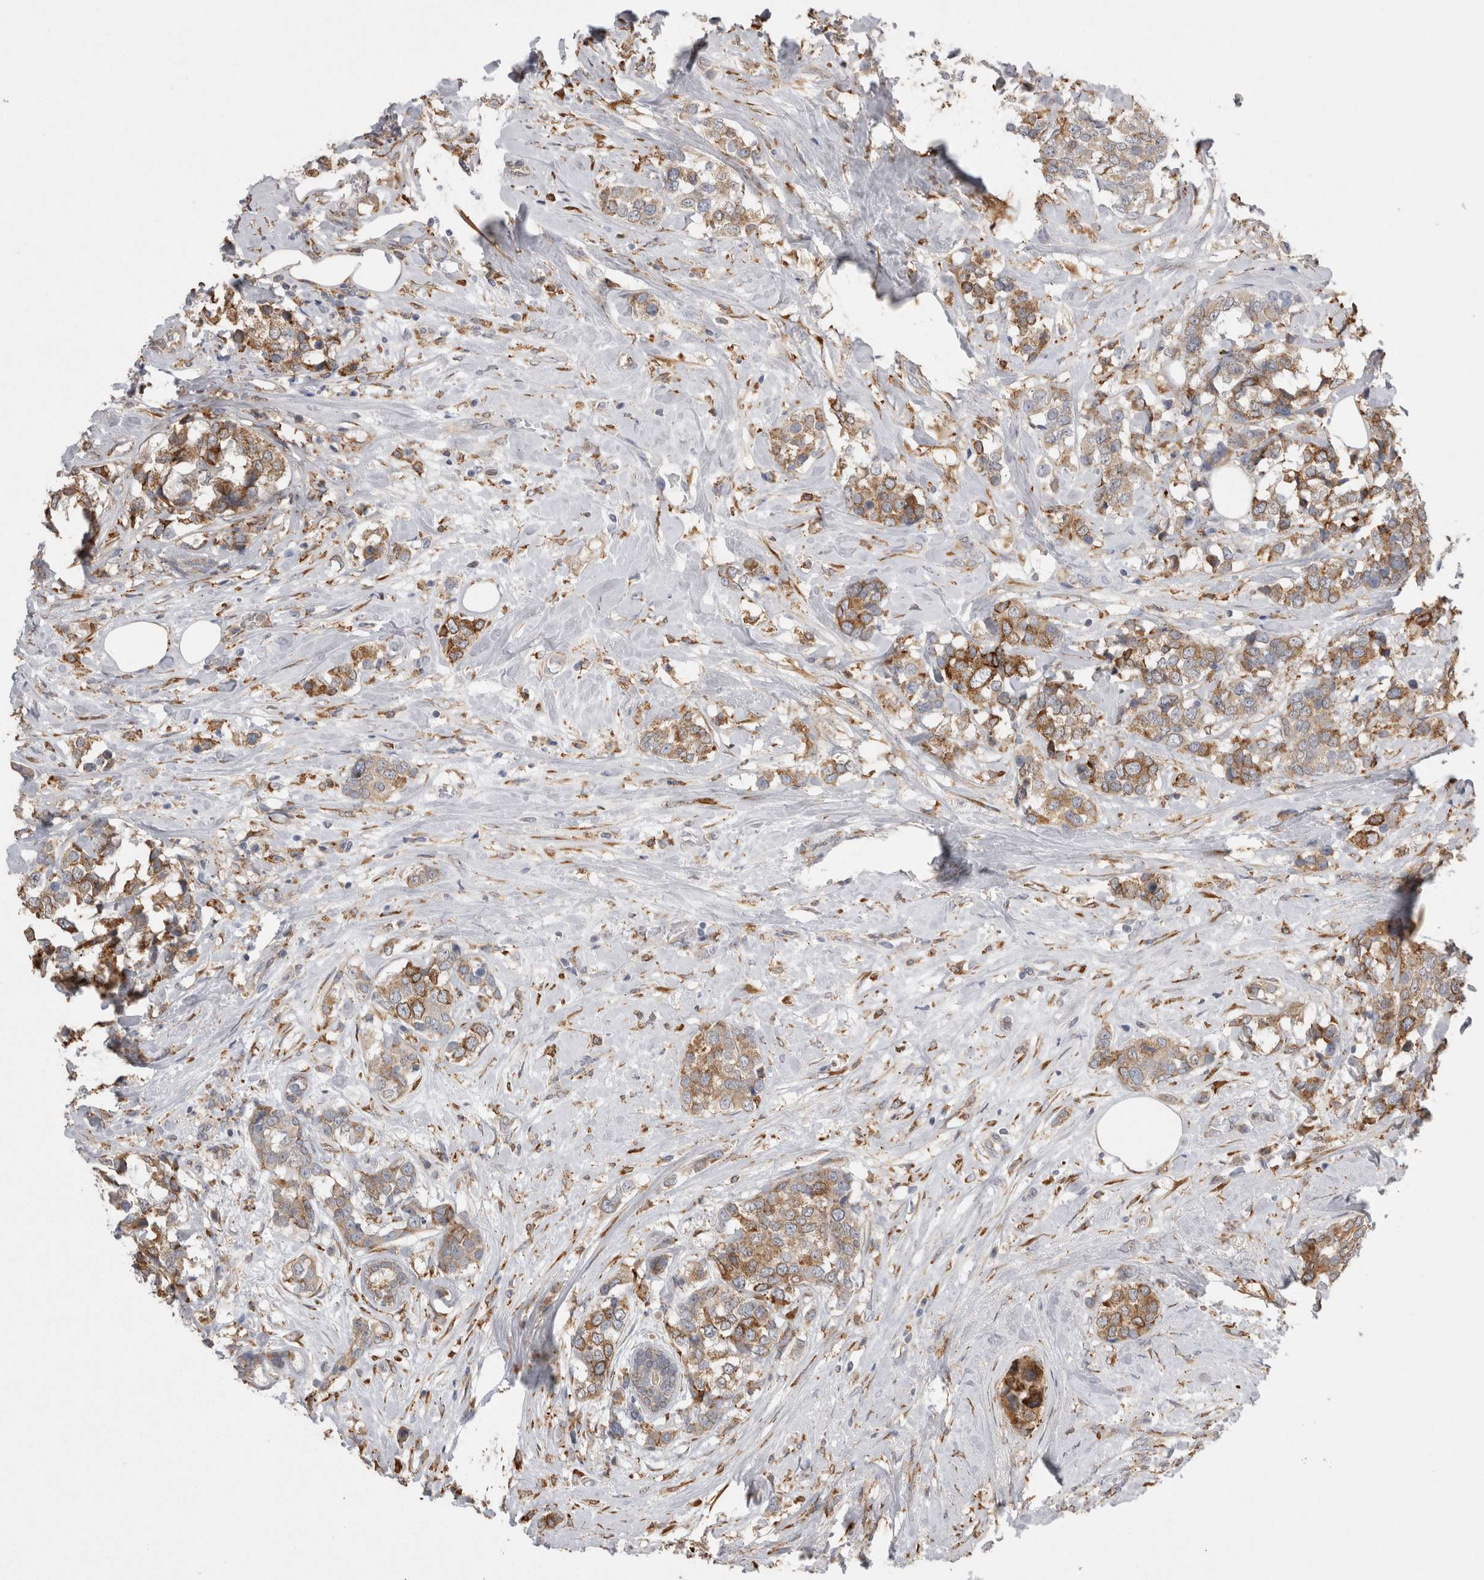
{"staining": {"intensity": "moderate", "quantity": ">75%", "location": "cytoplasmic/membranous"}, "tissue": "breast cancer", "cell_type": "Tumor cells", "image_type": "cancer", "snomed": [{"axis": "morphology", "description": "Lobular carcinoma"}, {"axis": "topography", "description": "Breast"}], "caption": "IHC image of human lobular carcinoma (breast) stained for a protein (brown), which exhibits medium levels of moderate cytoplasmic/membranous staining in approximately >75% of tumor cells.", "gene": "LRPAP1", "patient": {"sex": "female", "age": 59}}